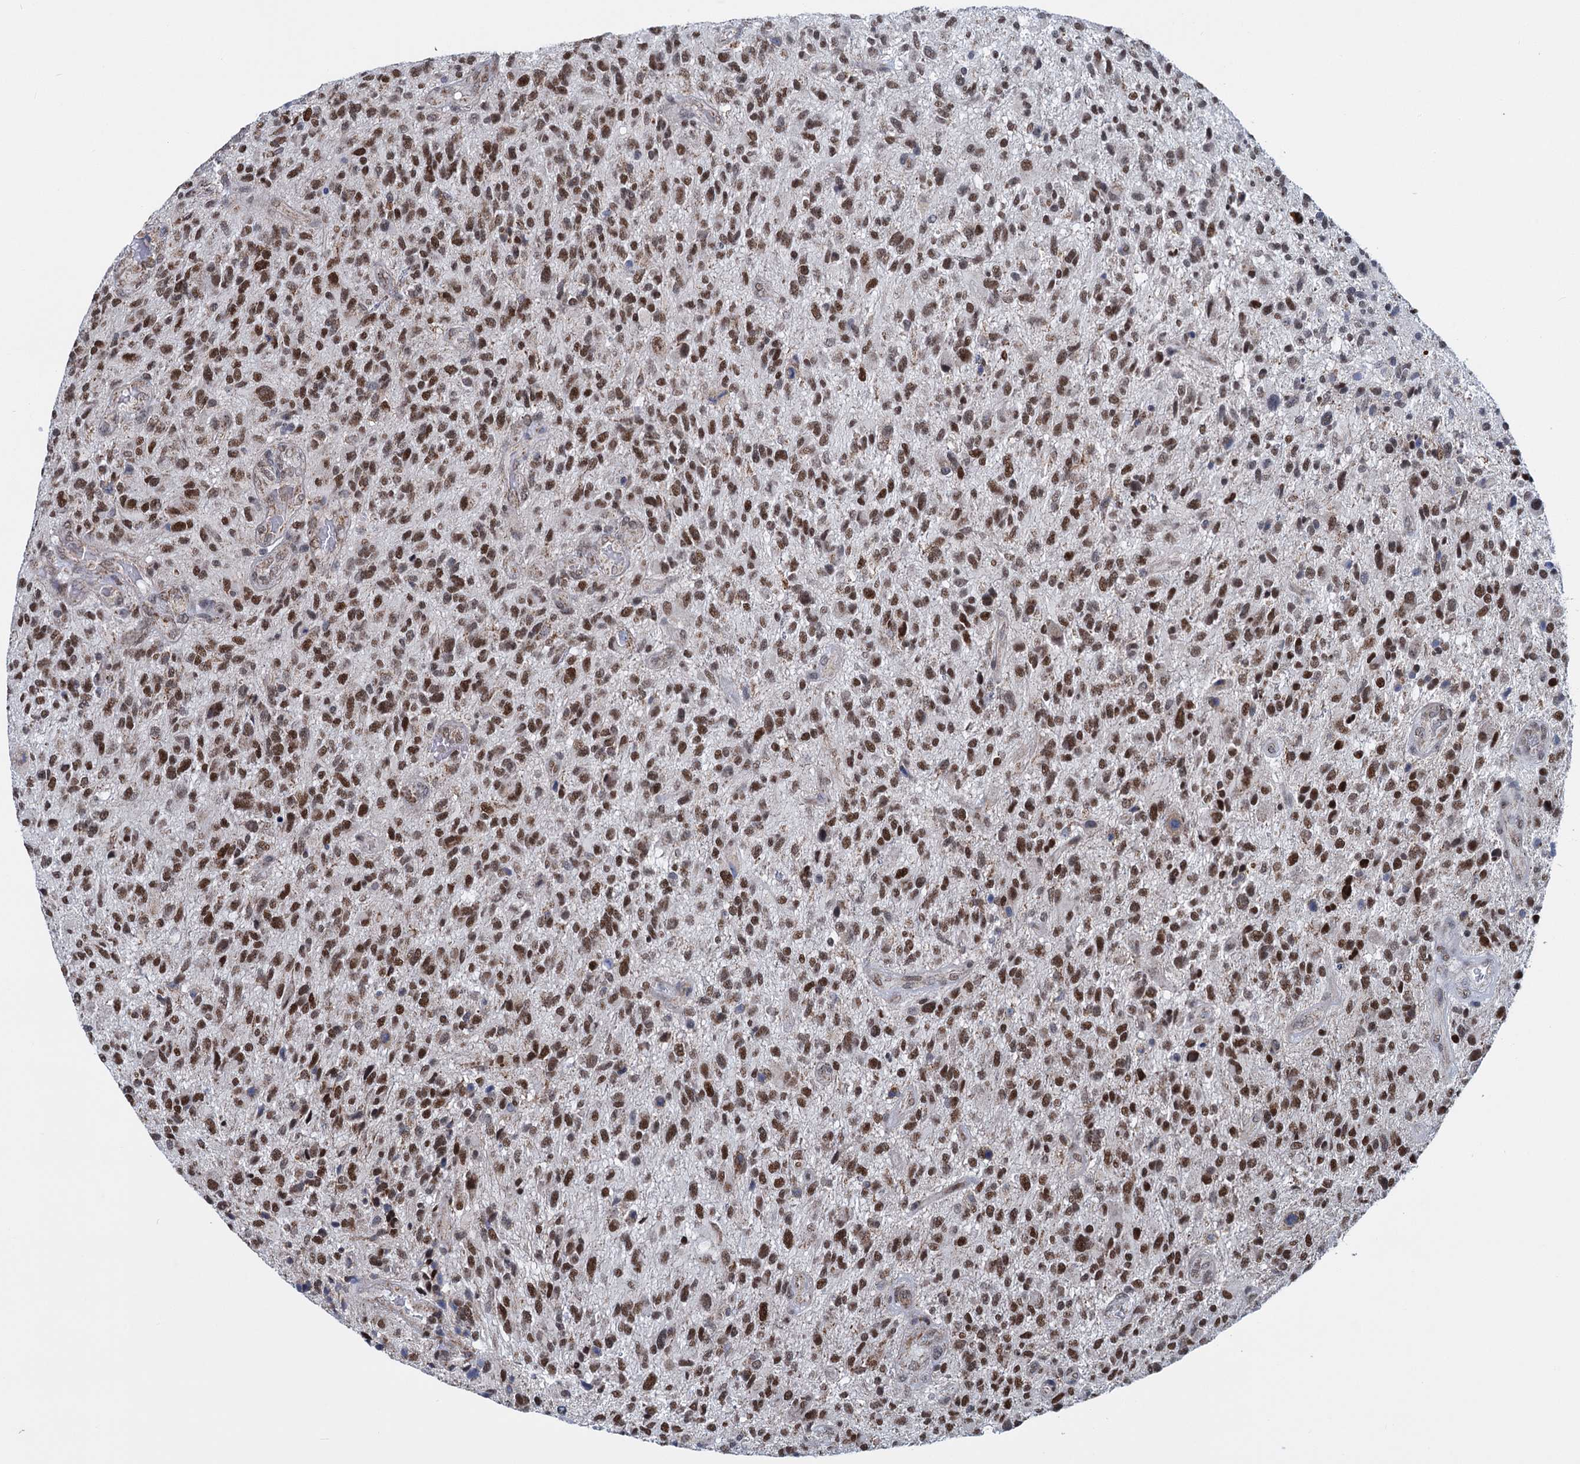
{"staining": {"intensity": "moderate", "quantity": ">75%", "location": "nuclear"}, "tissue": "glioma", "cell_type": "Tumor cells", "image_type": "cancer", "snomed": [{"axis": "morphology", "description": "Glioma, malignant, High grade"}, {"axis": "topography", "description": "Brain"}], "caption": "A brown stain labels moderate nuclear positivity of a protein in human malignant glioma (high-grade) tumor cells.", "gene": "MORN3", "patient": {"sex": "male", "age": 47}}